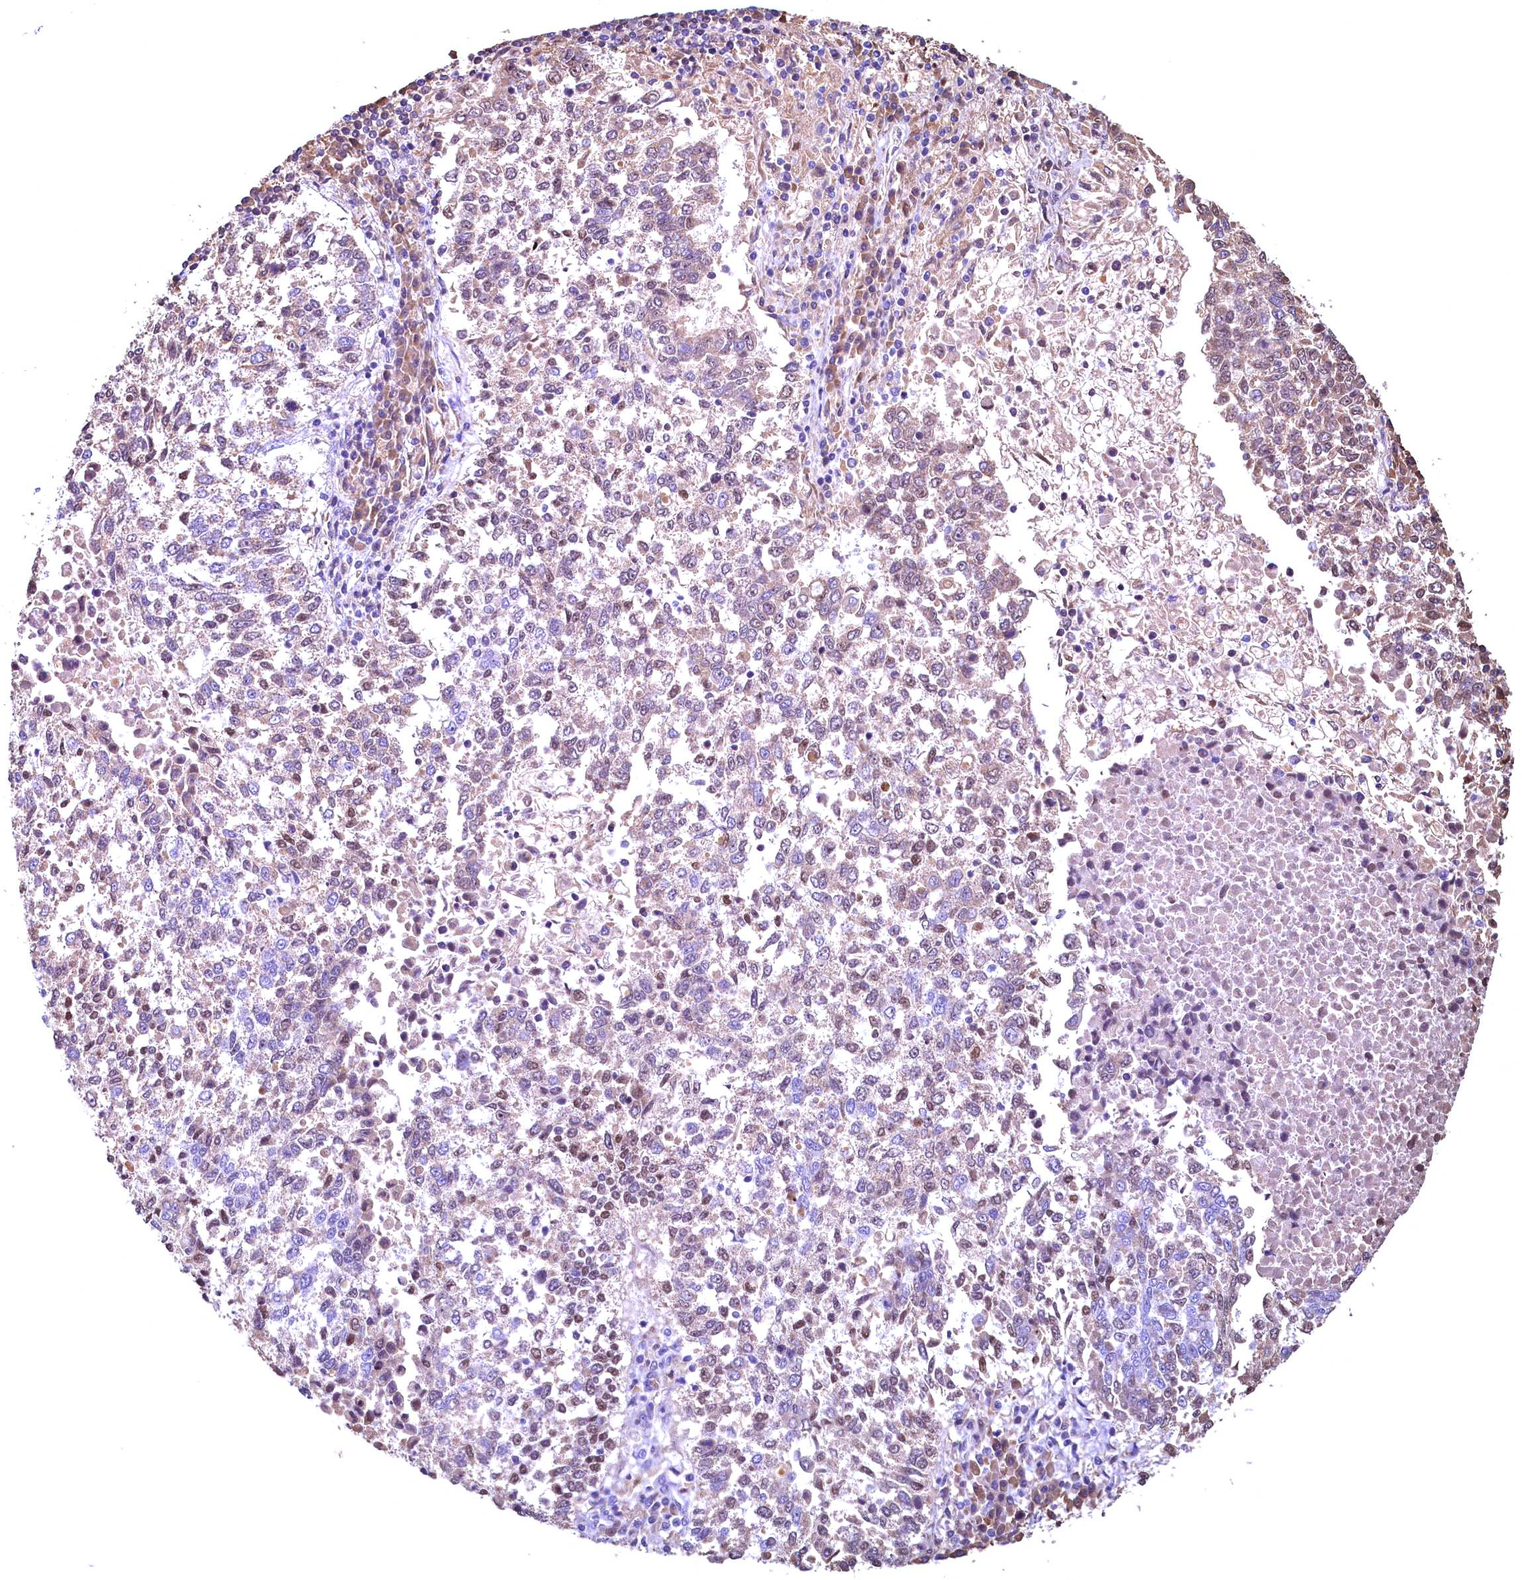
{"staining": {"intensity": "moderate", "quantity": "<25%", "location": "nuclear"}, "tissue": "lung cancer", "cell_type": "Tumor cells", "image_type": "cancer", "snomed": [{"axis": "morphology", "description": "Squamous cell carcinoma, NOS"}, {"axis": "topography", "description": "Lung"}], "caption": "Brown immunohistochemical staining in human lung squamous cell carcinoma reveals moderate nuclear positivity in approximately <25% of tumor cells. The protein is stained brown, and the nuclei are stained in blue (DAB IHC with brightfield microscopy, high magnification).", "gene": "LATS2", "patient": {"sex": "male", "age": 73}}